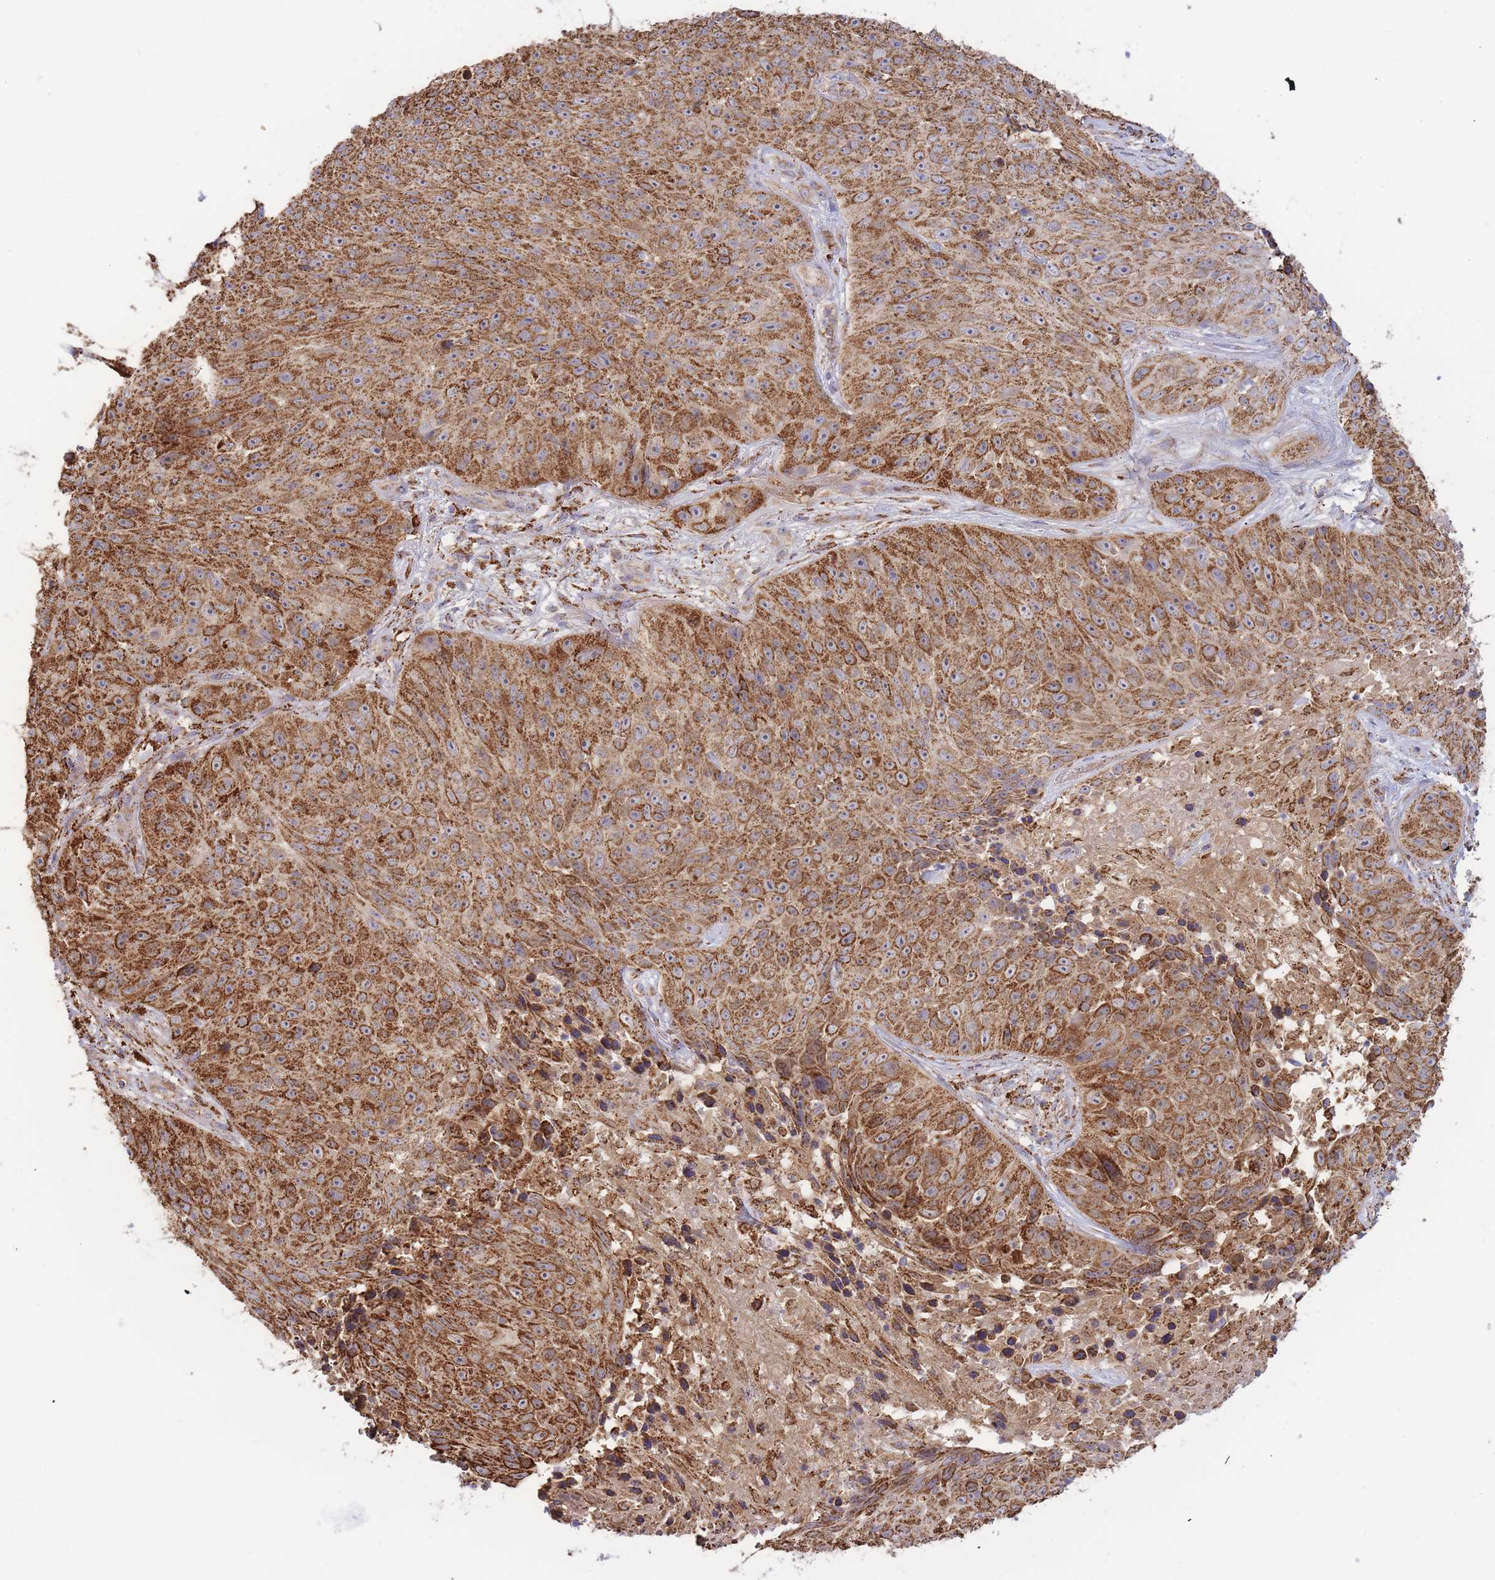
{"staining": {"intensity": "strong", "quantity": ">75%", "location": "cytoplasmic/membranous"}, "tissue": "skin cancer", "cell_type": "Tumor cells", "image_type": "cancer", "snomed": [{"axis": "morphology", "description": "Squamous cell carcinoma, NOS"}, {"axis": "topography", "description": "Skin"}], "caption": "Immunohistochemistry (IHC) (DAB (3,3'-diaminobenzidine)) staining of skin cancer reveals strong cytoplasmic/membranous protein staining in approximately >75% of tumor cells. (DAB IHC, brown staining for protein, blue staining for nuclei).", "gene": "MRPL17", "patient": {"sex": "female", "age": 87}}